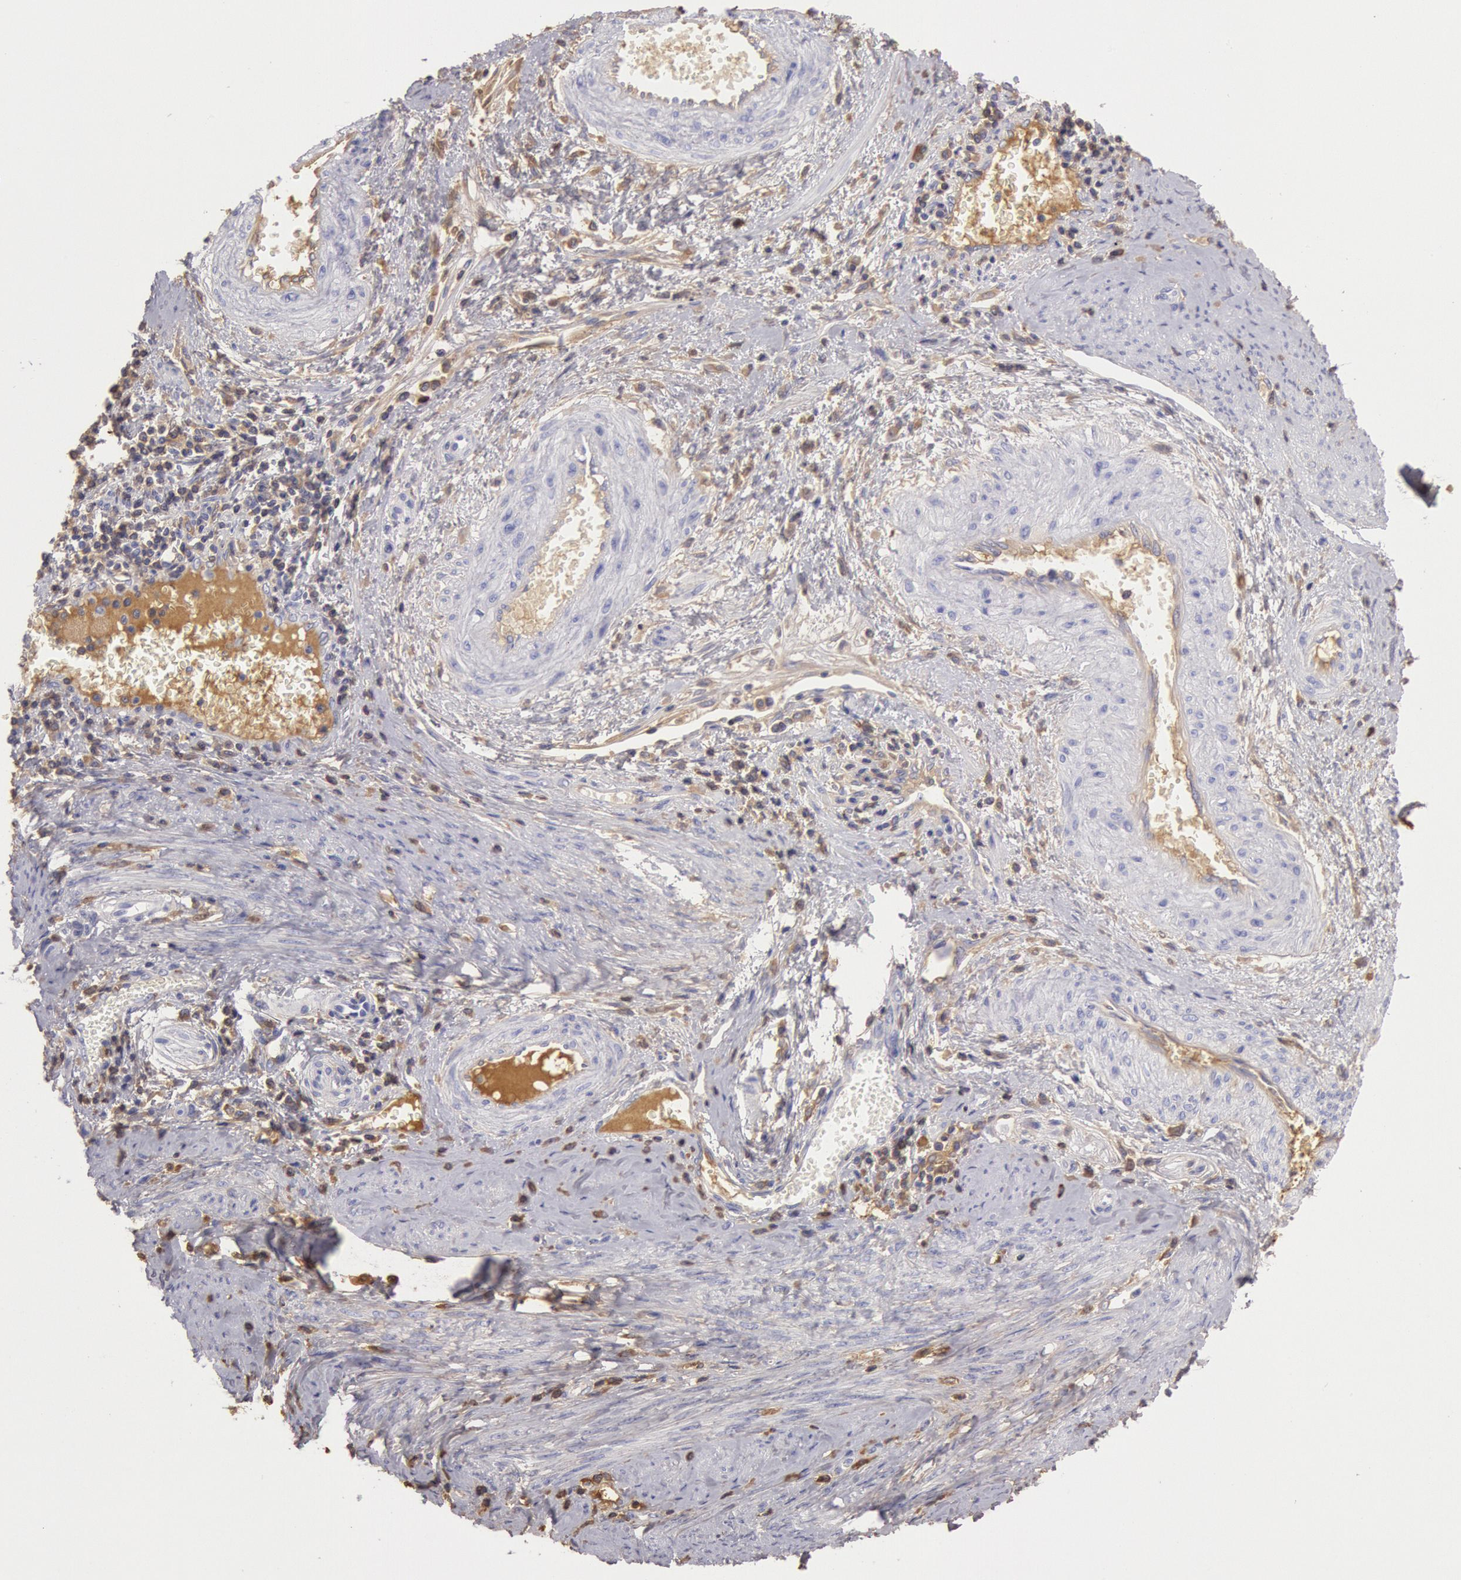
{"staining": {"intensity": "weak", "quantity": "<25%", "location": "cytoplasmic/membranous"}, "tissue": "cervical cancer", "cell_type": "Tumor cells", "image_type": "cancer", "snomed": [{"axis": "morphology", "description": "Normal tissue, NOS"}, {"axis": "morphology", "description": "Adenocarcinoma, NOS"}, {"axis": "topography", "description": "Cervix"}], "caption": "A high-resolution photomicrograph shows immunohistochemistry staining of cervical cancer, which shows no significant expression in tumor cells.", "gene": "IGHG1", "patient": {"sex": "female", "age": 34}}